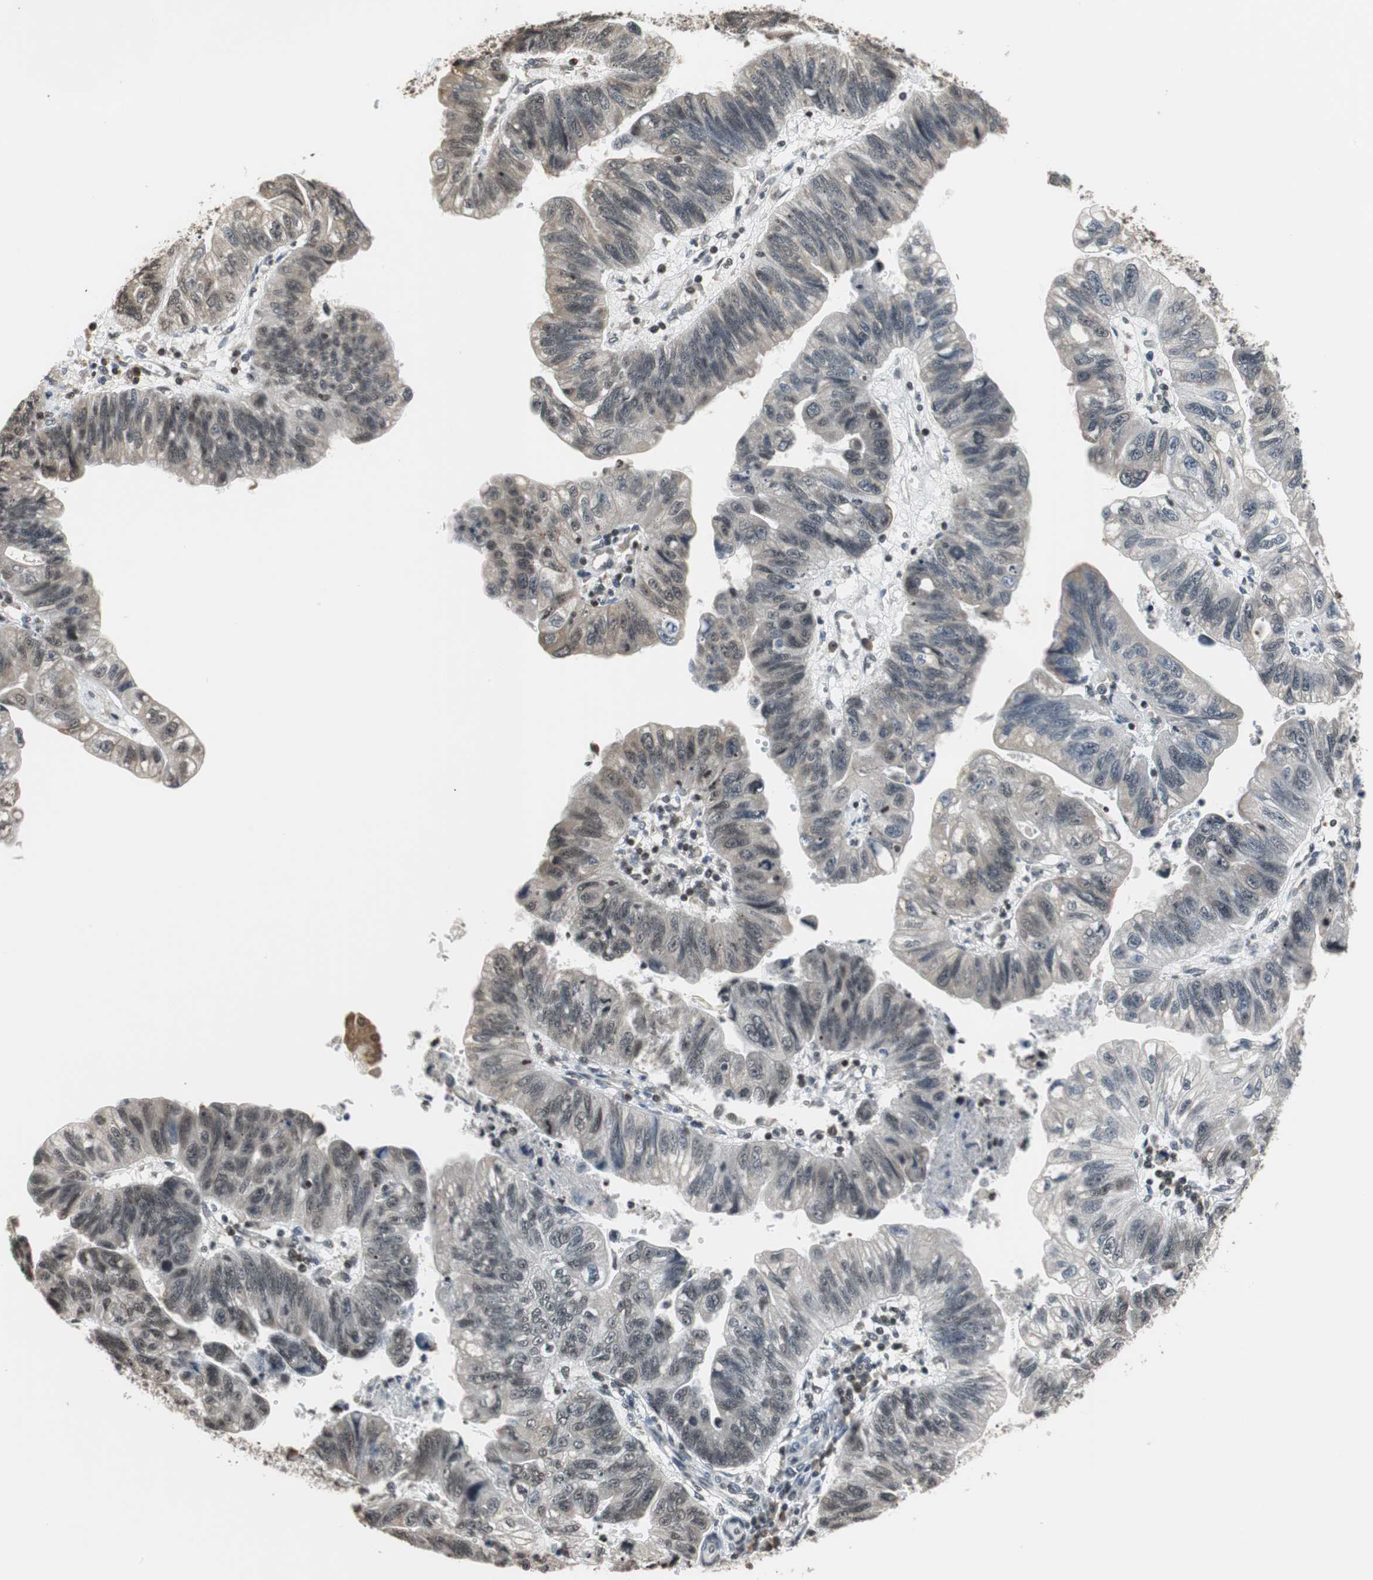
{"staining": {"intensity": "weak", "quantity": "<25%", "location": "cytoplasmic/membranous,nuclear"}, "tissue": "stomach cancer", "cell_type": "Tumor cells", "image_type": "cancer", "snomed": [{"axis": "morphology", "description": "Adenocarcinoma, NOS"}, {"axis": "topography", "description": "Stomach"}], "caption": "Adenocarcinoma (stomach) stained for a protein using immunohistochemistry demonstrates no expression tumor cells.", "gene": "REST", "patient": {"sex": "male", "age": 59}}